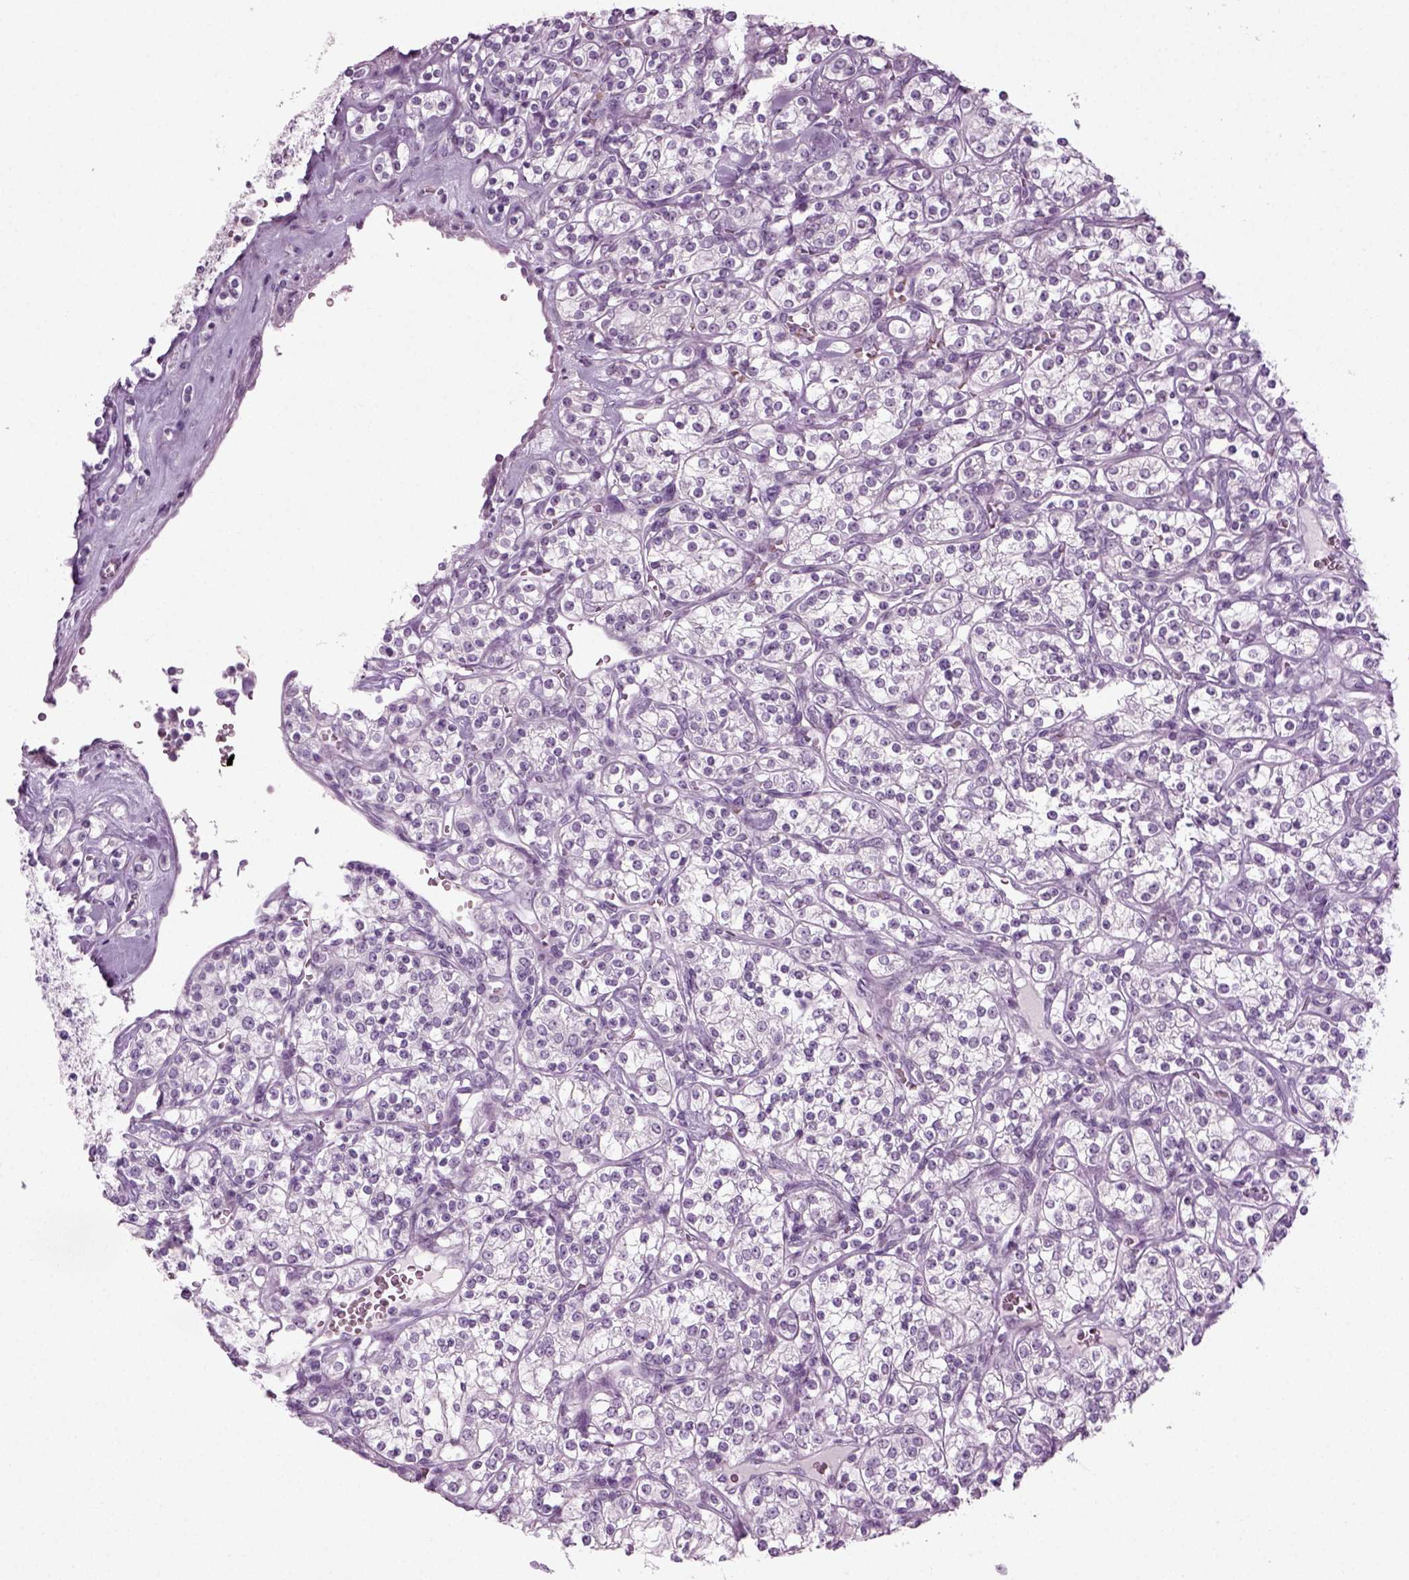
{"staining": {"intensity": "negative", "quantity": "none", "location": "none"}, "tissue": "renal cancer", "cell_type": "Tumor cells", "image_type": "cancer", "snomed": [{"axis": "morphology", "description": "Adenocarcinoma, NOS"}, {"axis": "topography", "description": "Kidney"}], "caption": "There is no significant staining in tumor cells of adenocarcinoma (renal).", "gene": "ZC2HC1C", "patient": {"sex": "male", "age": 77}}